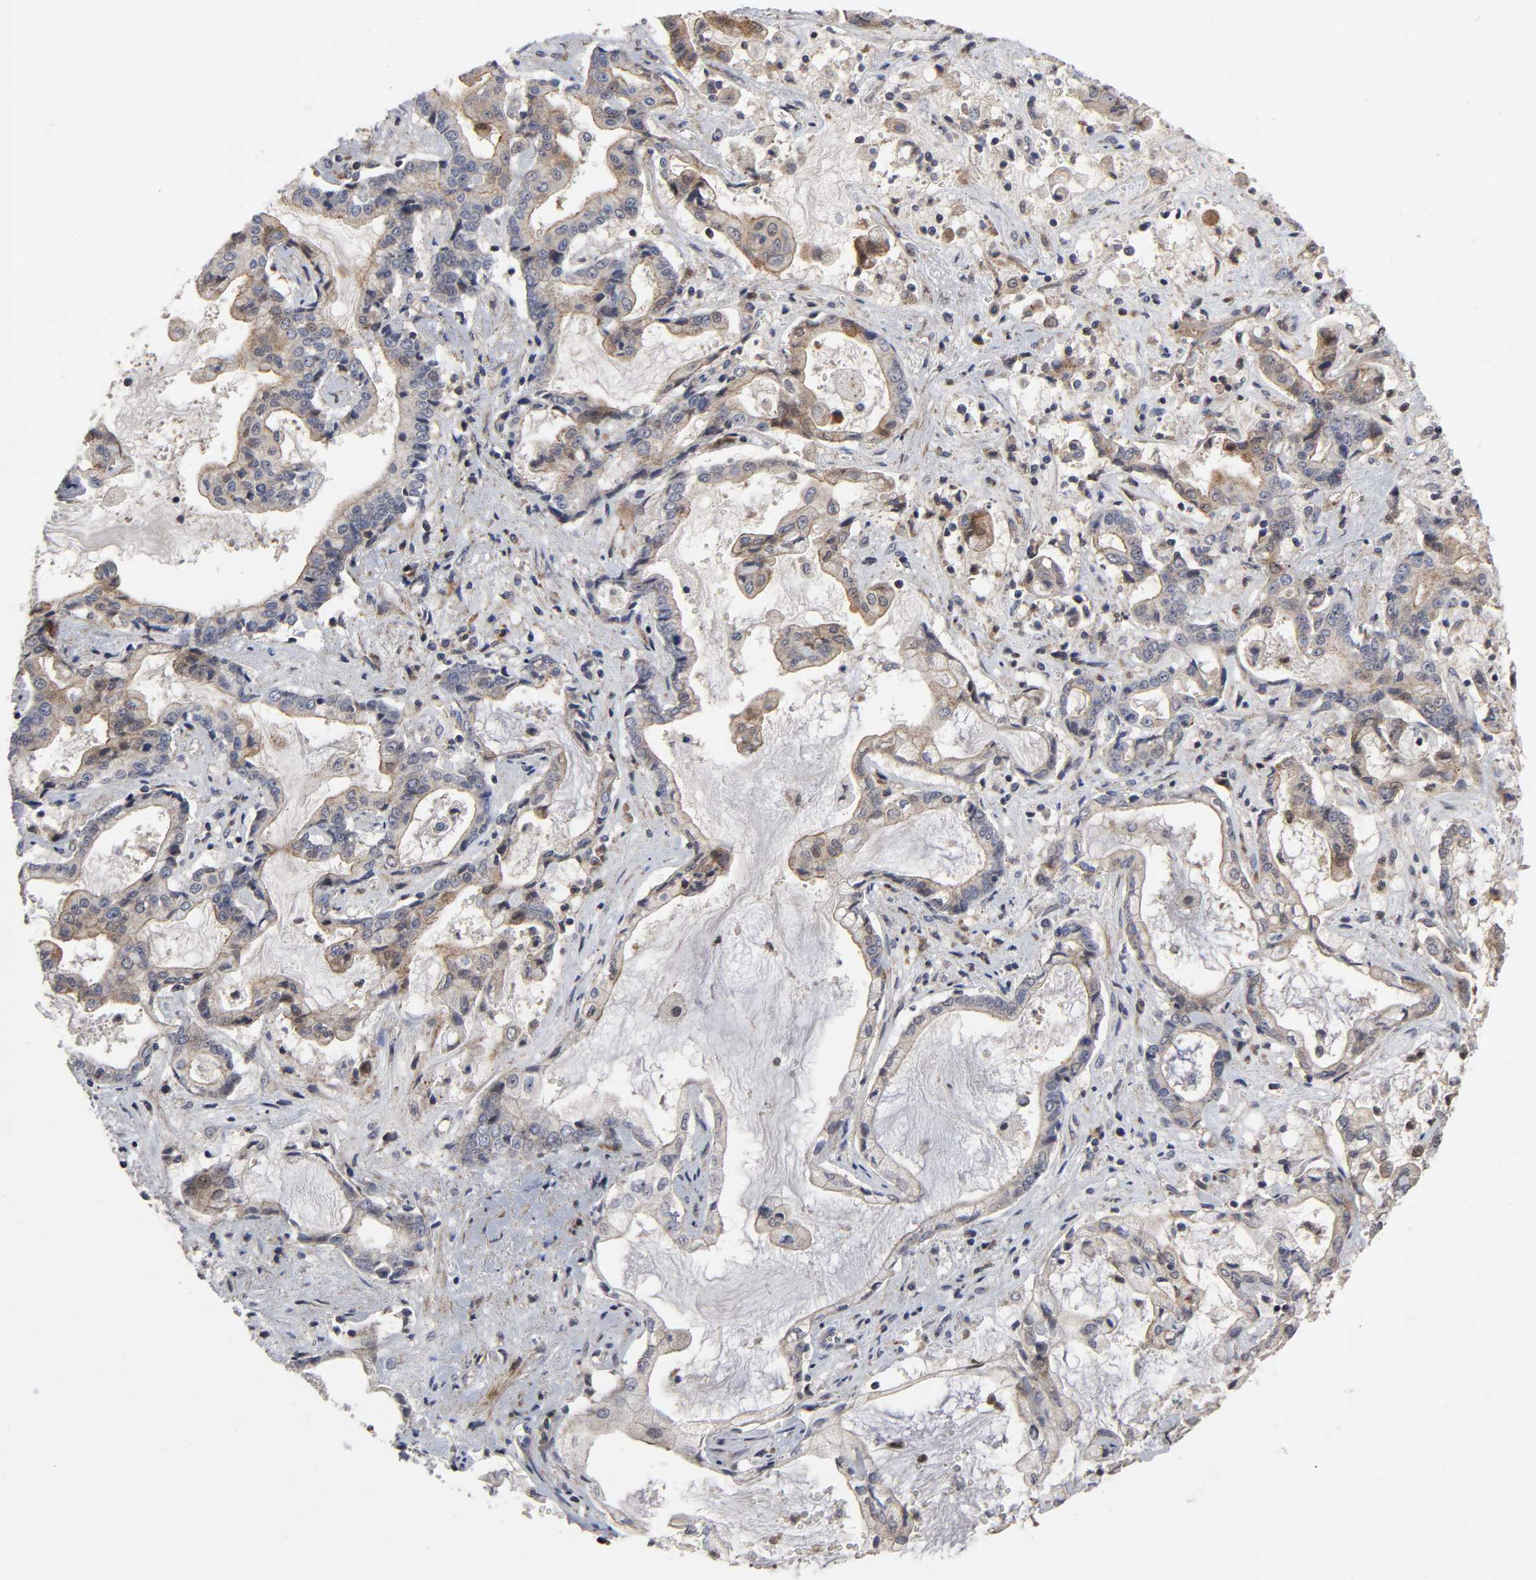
{"staining": {"intensity": "weak", "quantity": "<25%", "location": "cytoplasmic/membranous"}, "tissue": "liver cancer", "cell_type": "Tumor cells", "image_type": "cancer", "snomed": [{"axis": "morphology", "description": "Cholangiocarcinoma"}, {"axis": "topography", "description": "Liver"}], "caption": "Immunohistochemistry photomicrograph of human cholangiocarcinoma (liver) stained for a protein (brown), which reveals no expression in tumor cells.", "gene": "CASP9", "patient": {"sex": "male", "age": 57}}